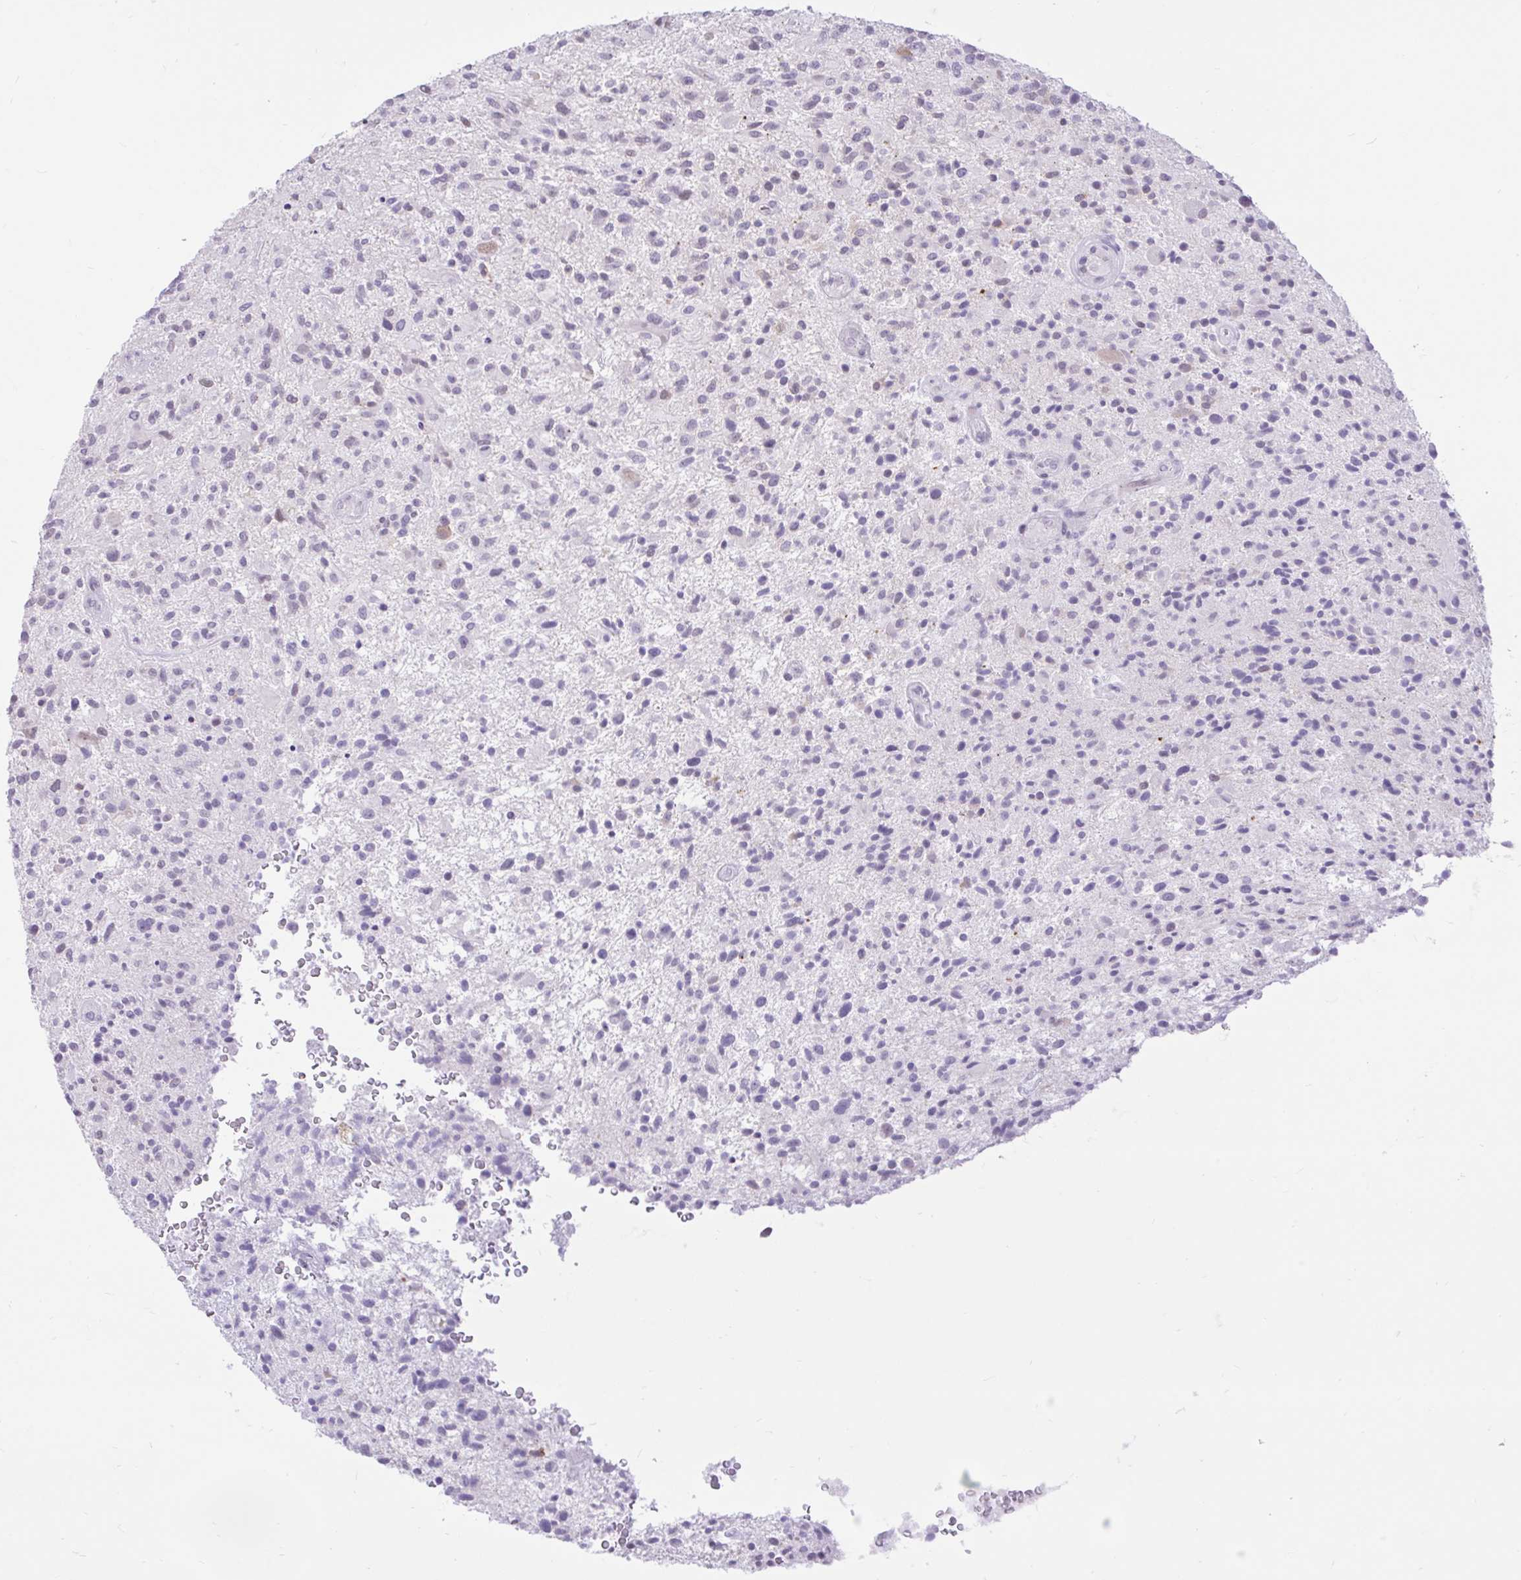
{"staining": {"intensity": "negative", "quantity": "none", "location": "none"}, "tissue": "glioma", "cell_type": "Tumor cells", "image_type": "cancer", "snomed": [{"axis": "morphology", "description": "Glioma, malignant, High grade"}, {"axis": "topography", "description": "Brain"}], "caption": "Immunohistochemistry of glioma exhibits no positivity in tumor cells.", "gene": "REEP1", "patient": {"sex": "male", "age": 47}}